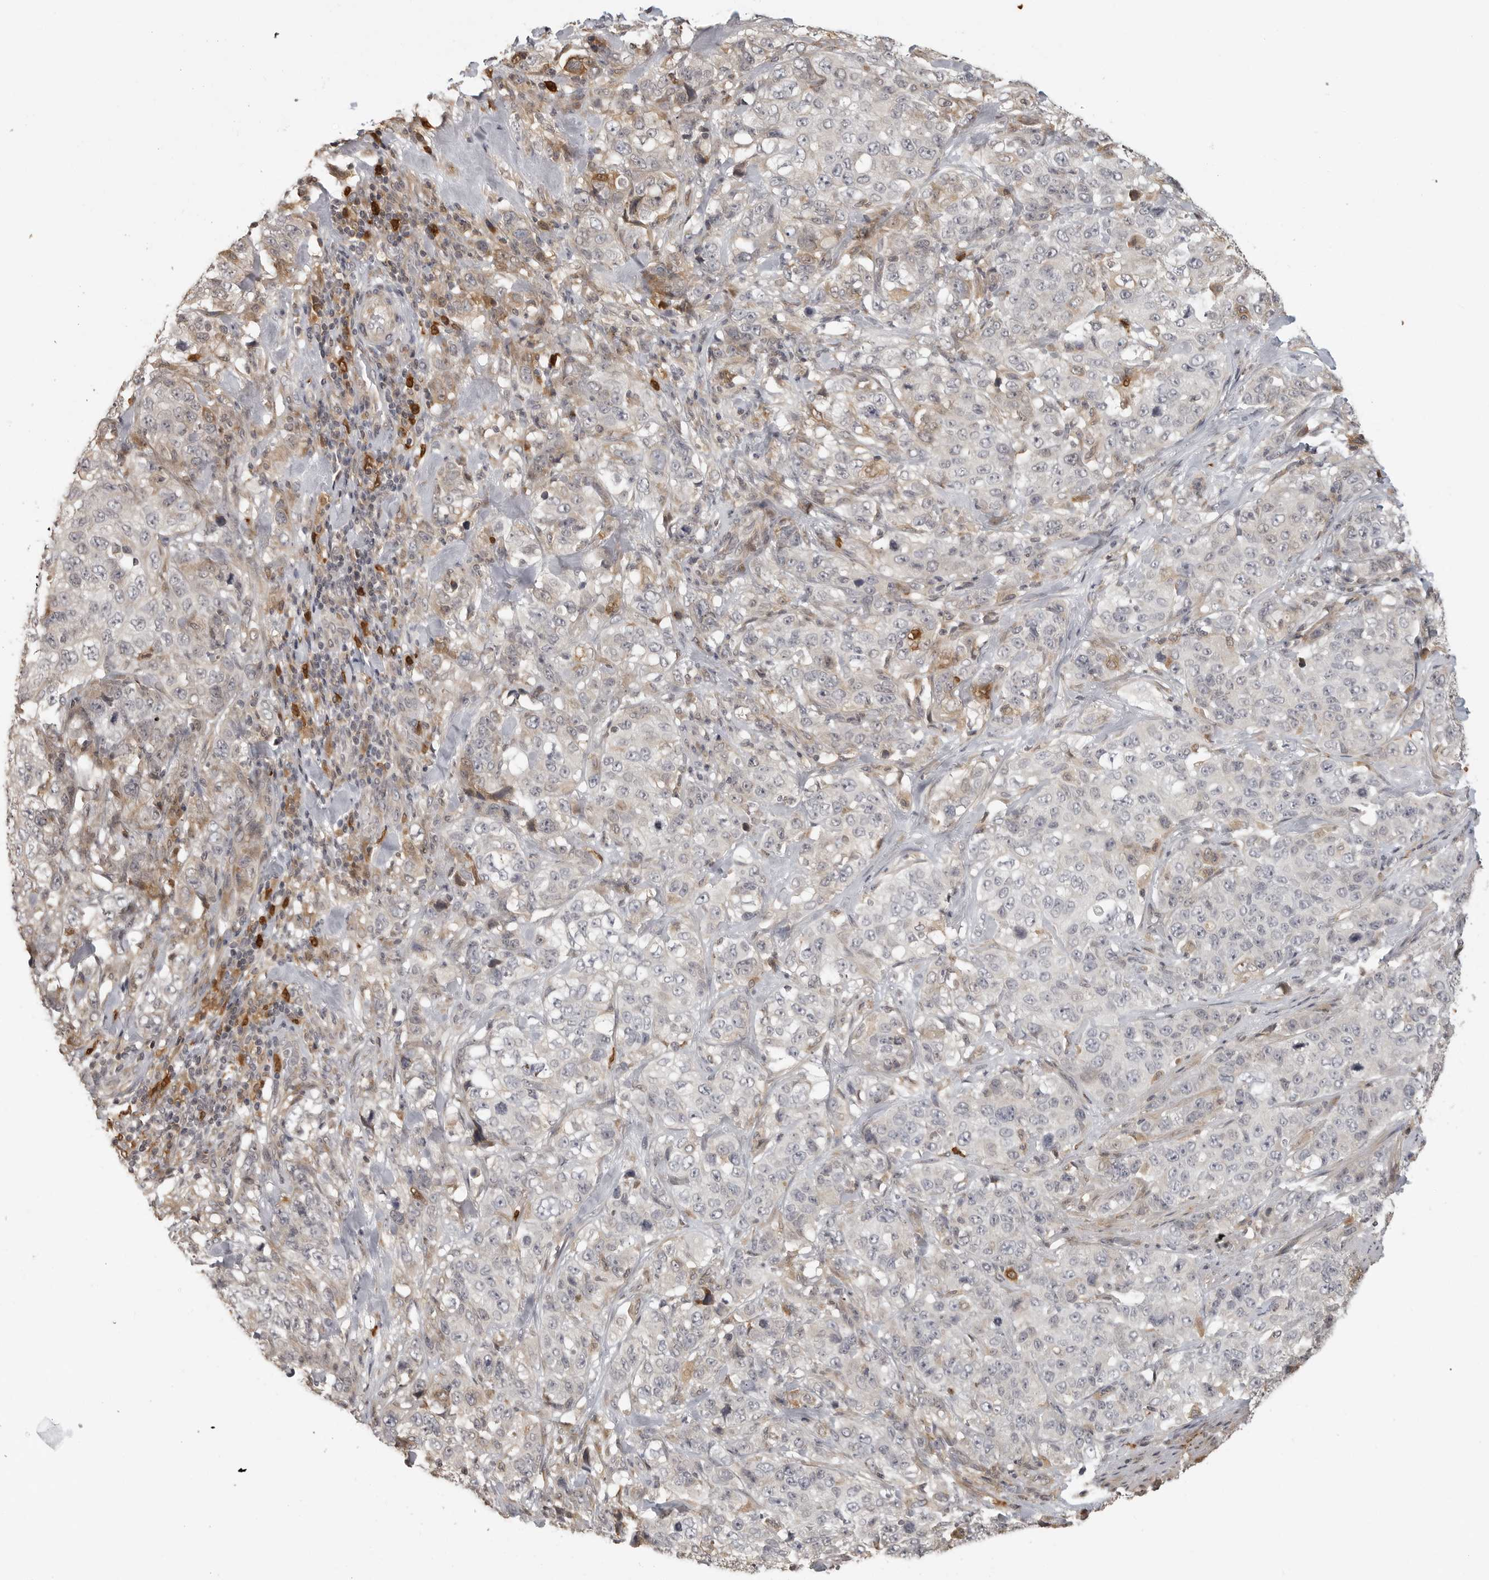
{"staining": {"intensity": "negative", "quantity": "none", "location": "none"}, "tissue": "stomach cancer", "cell_type": "Tumor cells", "image_type": "cancer", "snomed": [{"axis": "morphology", "description": "Adenocarcinoma, NOS"}, {"axis": "topography", "description": "Stomach"}], "caption": "Stomach adenocarcinoma was stained to show a protein in brown. There is no significant expression in tumor cells.", "gene": "IDO1", "patient": {"sex": "male", "age": 48}}